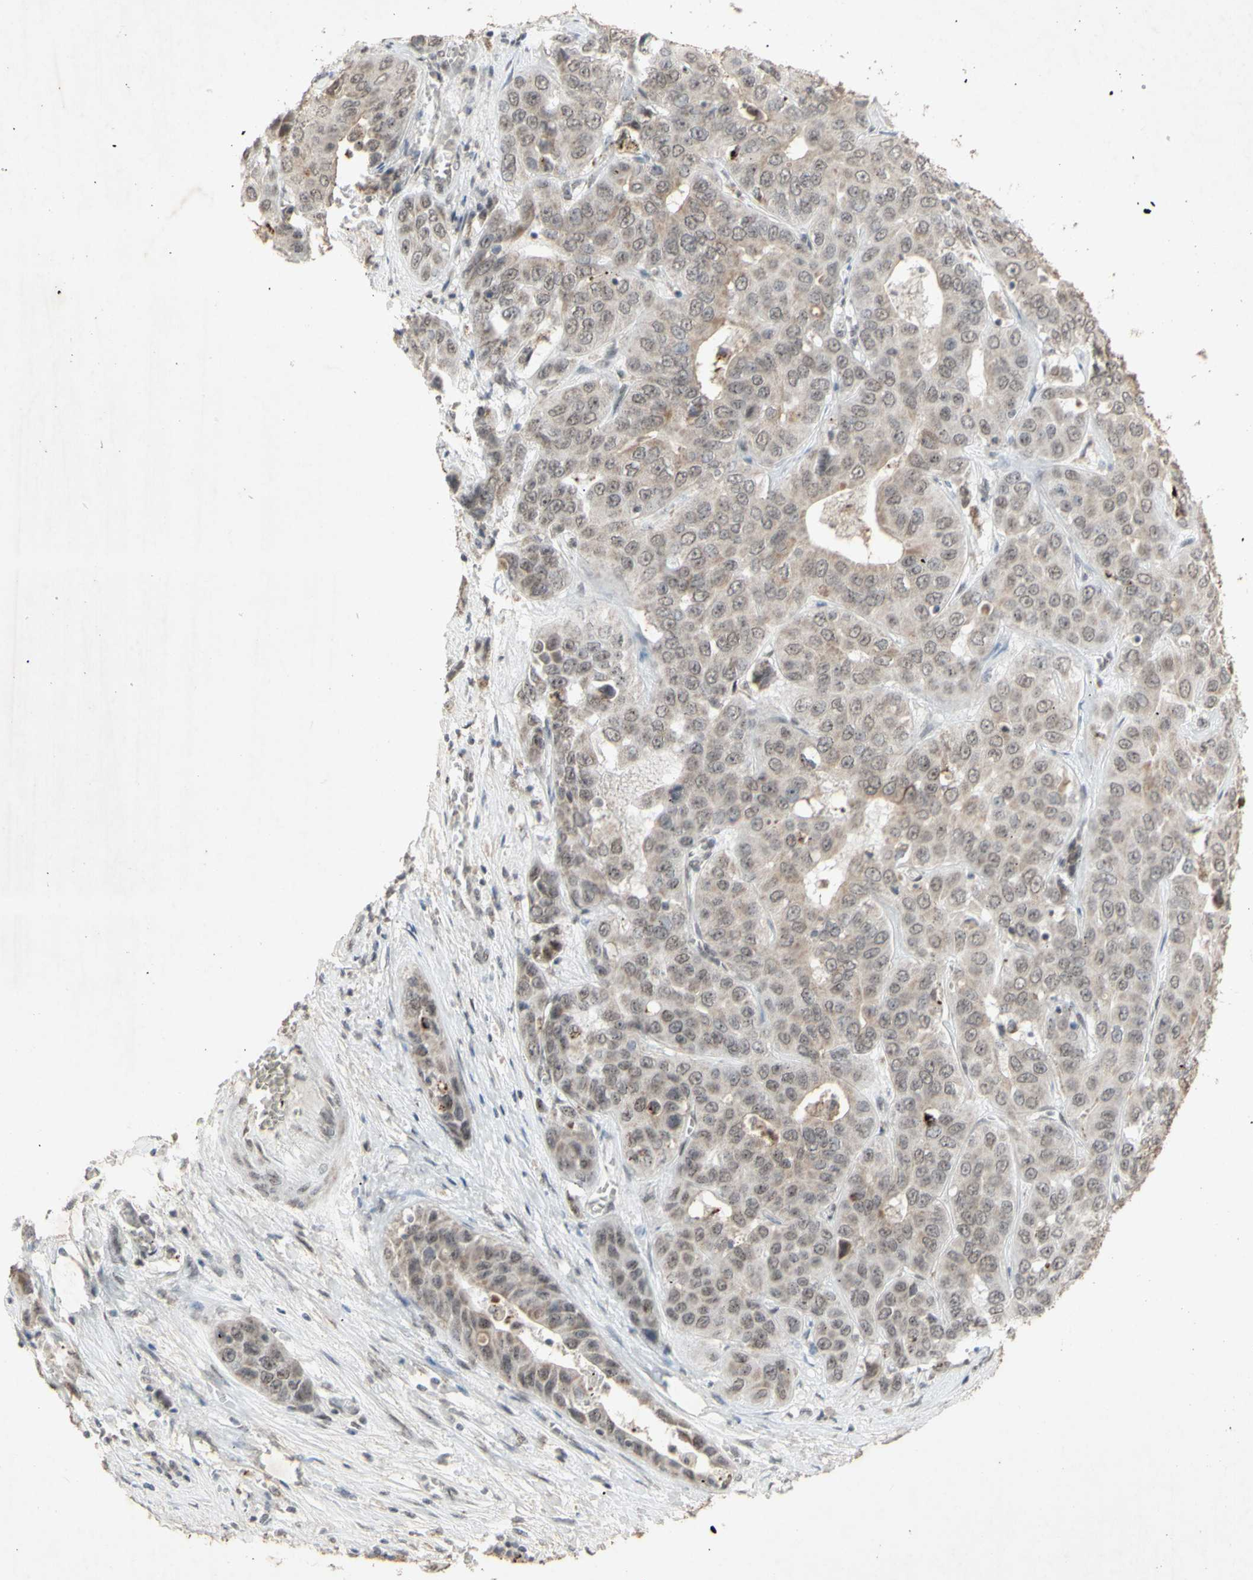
{"staining": {"intensity": "weak", "quantity": "25%-75%", "location": "cytoplasmic/membranous,nuclear"}, "tissue": "liver cancer", "cell_type": "Tumor cells", "image_type": "cancer", "snomed": [{"axis": "morphology", "description": "Cholangiocarcinoma"}, {"axis": "topography", "description": "Liver"}], "caption": "Immunohistochemistry (IHC) (DAB (3,3'-diaminobenzidine)) staining of human liver cholangiocarcinoma exhibits weak cytoplasmic/membranous and nuclear protein staining in approximately 25%-75% of tumor cells. (DAB (3,3'-diaminobenzidine) = brown stain, brightfield microscopy at high magnification).", "gene": "CENPB", "patient": {"sex": "female", "age": 52}}